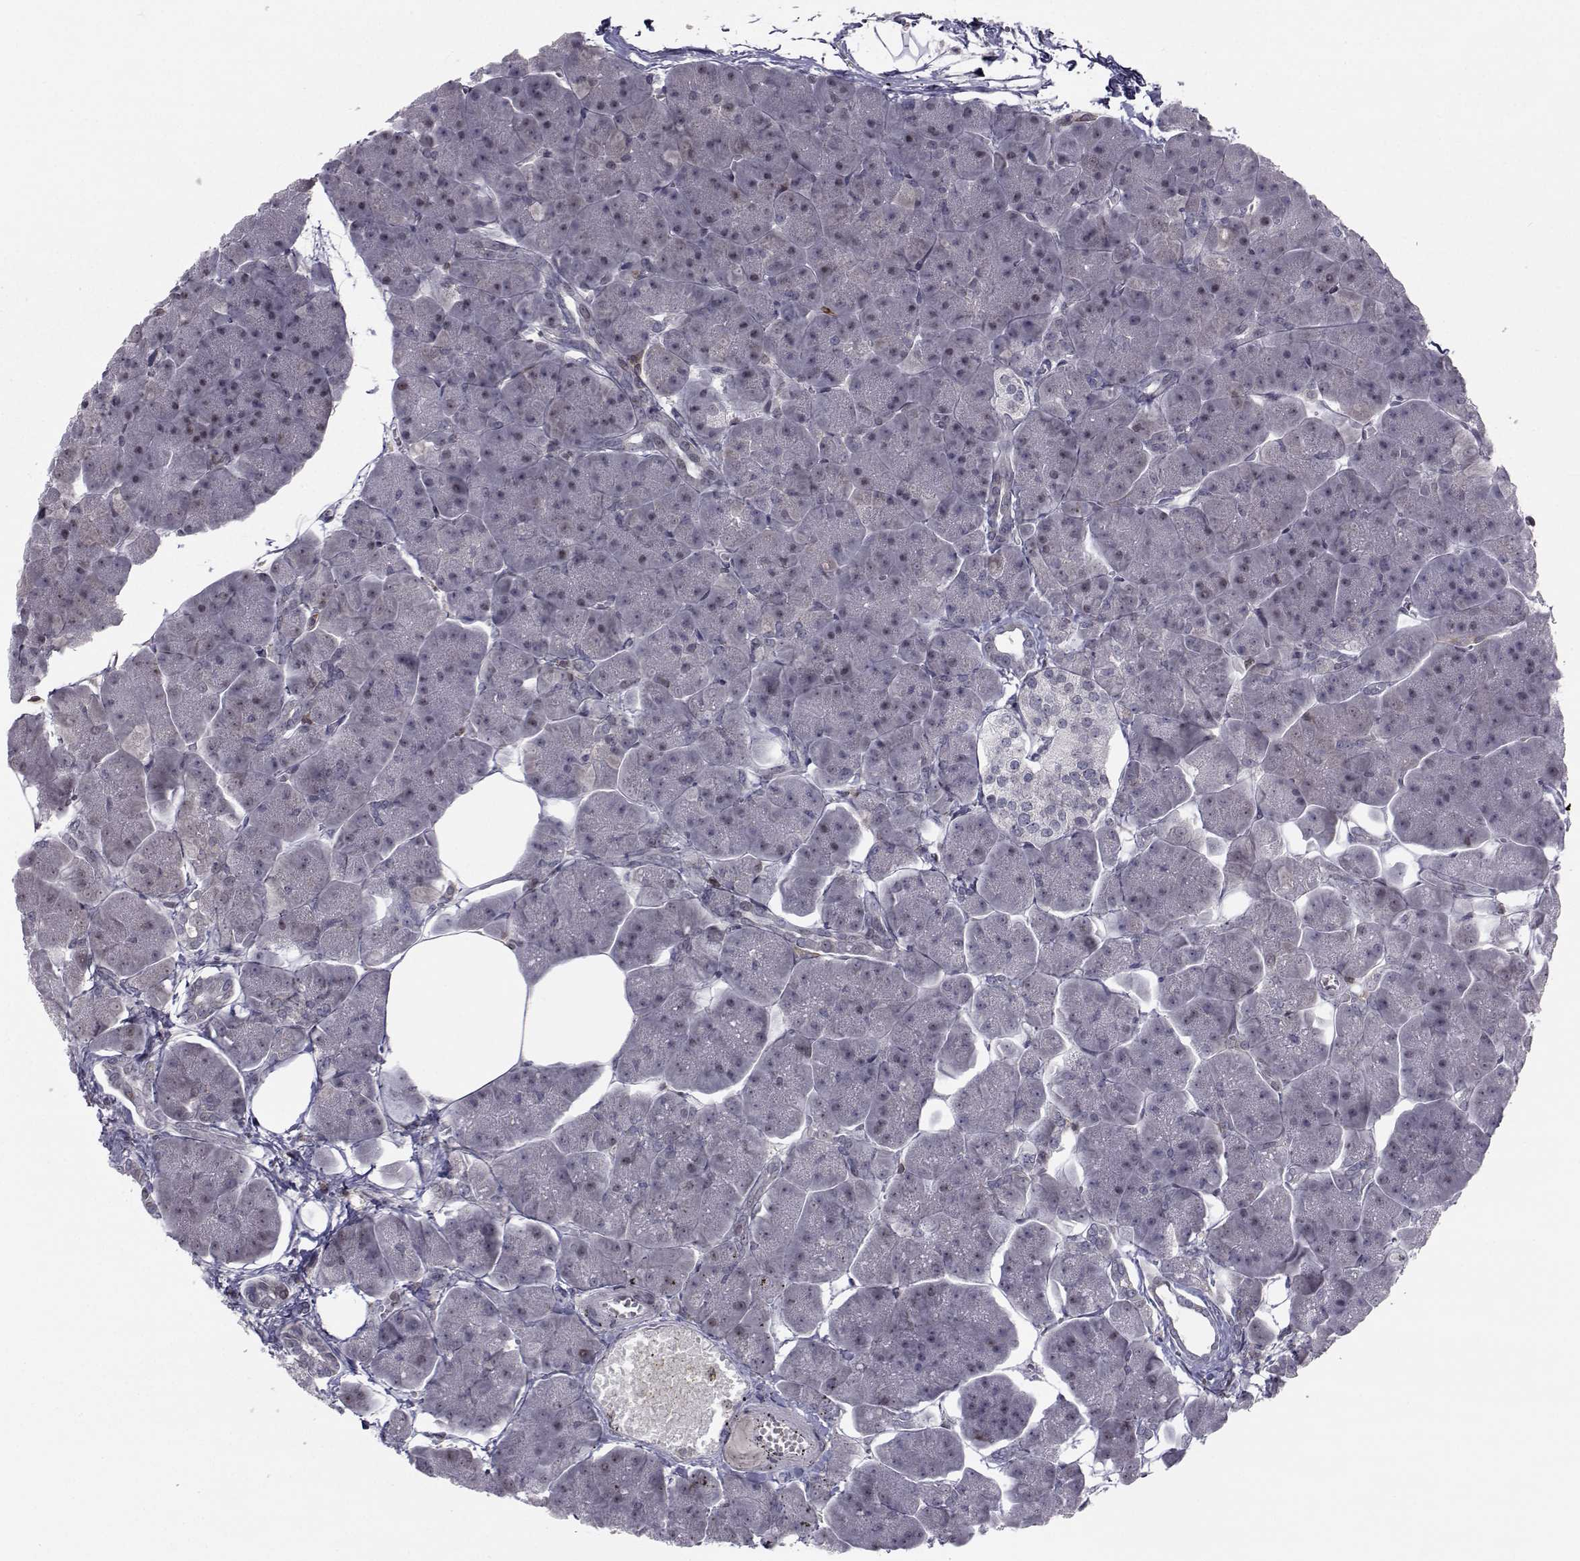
{"staining": {"intensity": "weak", "quantity": "<25%", "location": "nuclear"}, "tissue": "pancreas", "cell_type": "Exocrine glandular cells", "image_type": "normal", "snomed": [{"axis": "morphology", "description": "Normal tissue, NOS"}, {"axis": "topography", "description": "Adipose tissue"}, {"axis": "topography", "description": "Pancreas"}, {"axis": "topography", "description": "Peripheral nerve tissue"}], "caption": "There is no significant positivity in exocrine glandular cells of pancreas. Brightfield microscopy of IHC stained with DAB (brown) and hematoxylin (blue), captured at high magnification.", "gene": "PCP4L1", "patient": {"sex": "female", "age": 58}}